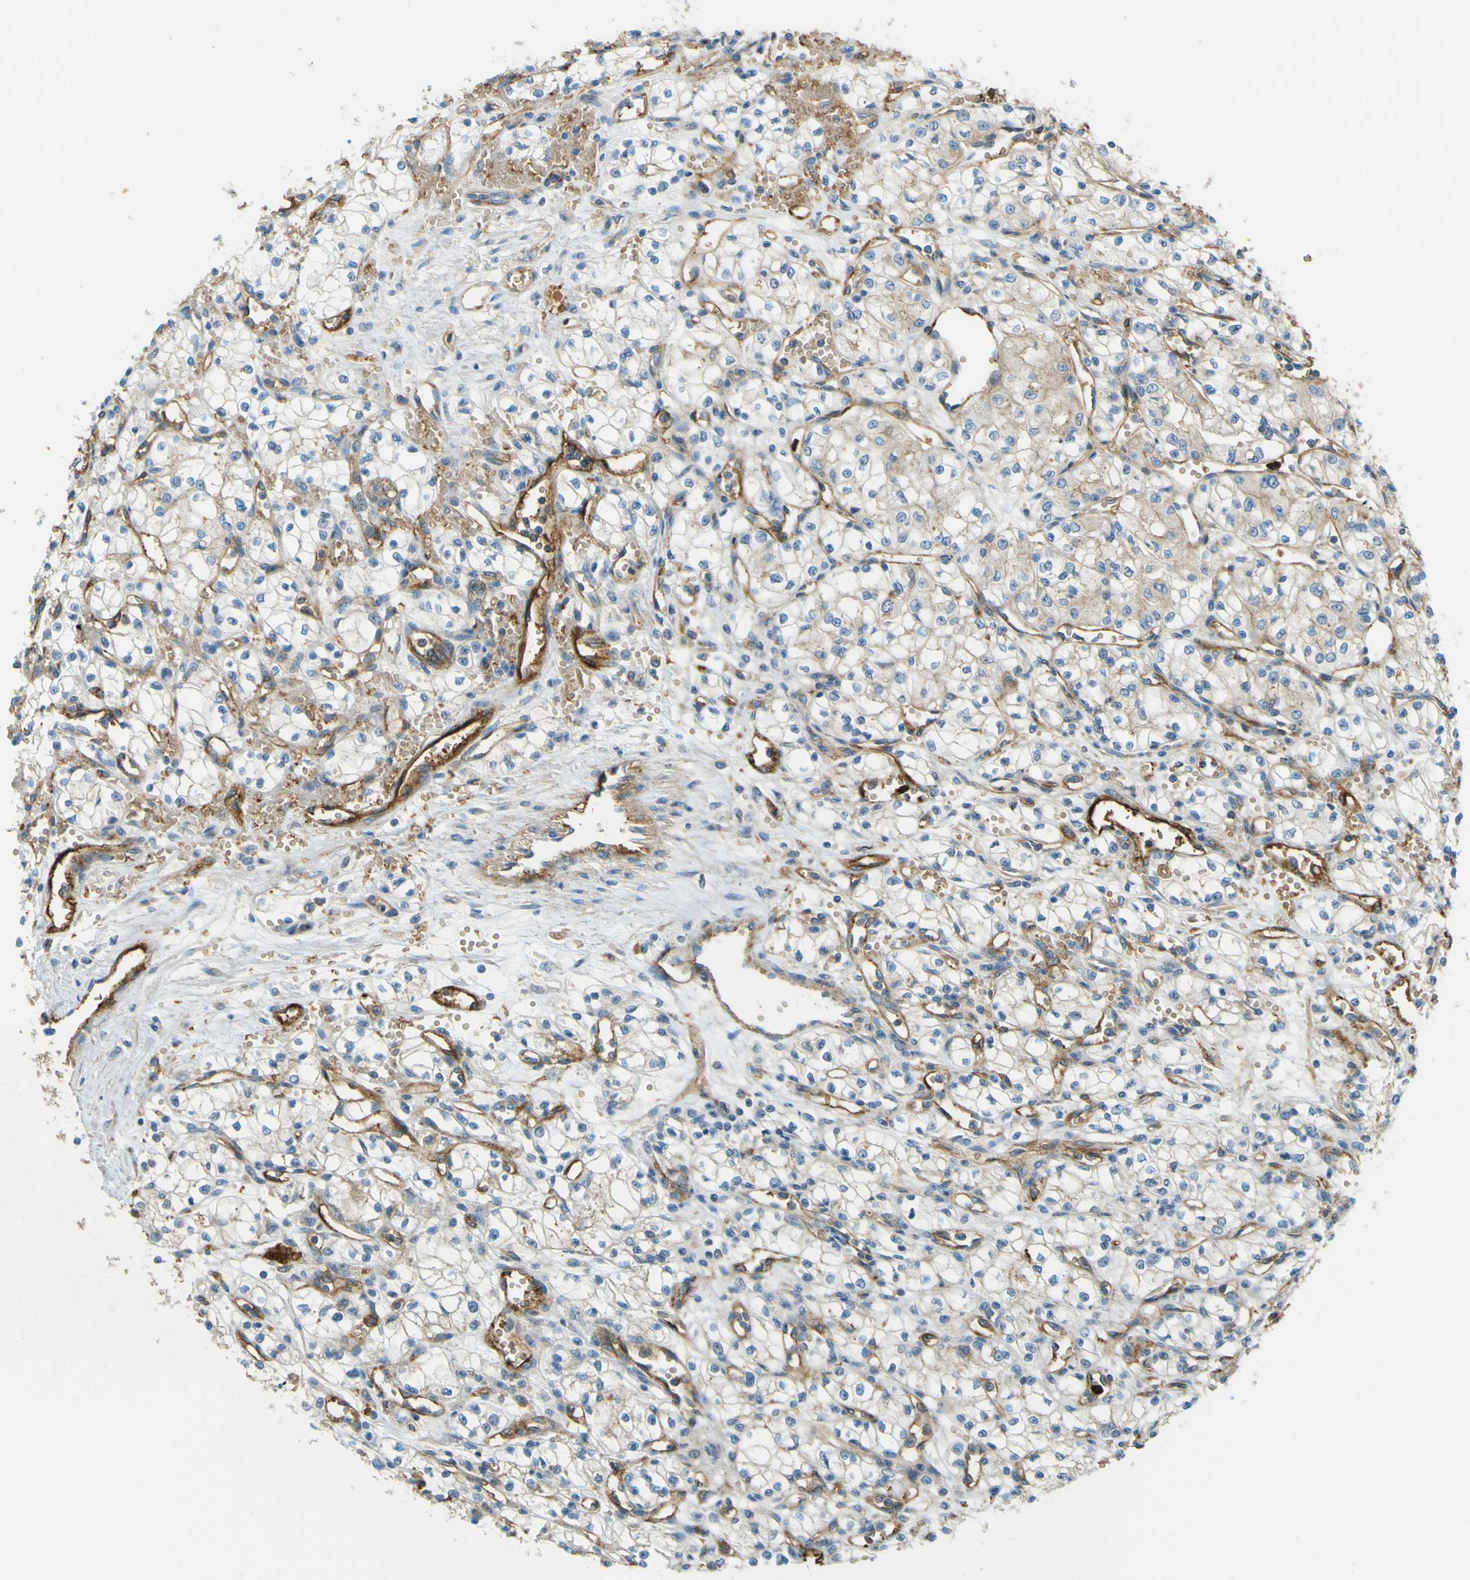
{"staining": {"intensity": "weak", "quantity": "<25%", "location": "cytoplasmic/membranous"}, "tissue": "renal cancer", "cell_type": "Tumor cells", "image_type": "cancer", "snomed": [{"axis": "morphology", "description": "Normal tissue, NOS"}, {"axis": "morphology", "description": "Adenocarcinoma, NOS"}, {"axis": "topography", "description": "Kidney"}], "caption": "This image is of renal adenocarcinoma stained with IHC to label a protein in brown with the nuclei are counter-stained blue. There is no expression in tumor cells. (Stains: DAB immunohistochemistry (IHC) with hematoxylin counter stain, Microscopy: brightfield microscopy at high magnification).", "gene": "PLXDC1", "patient": {"sex": "male", "age": 59}}